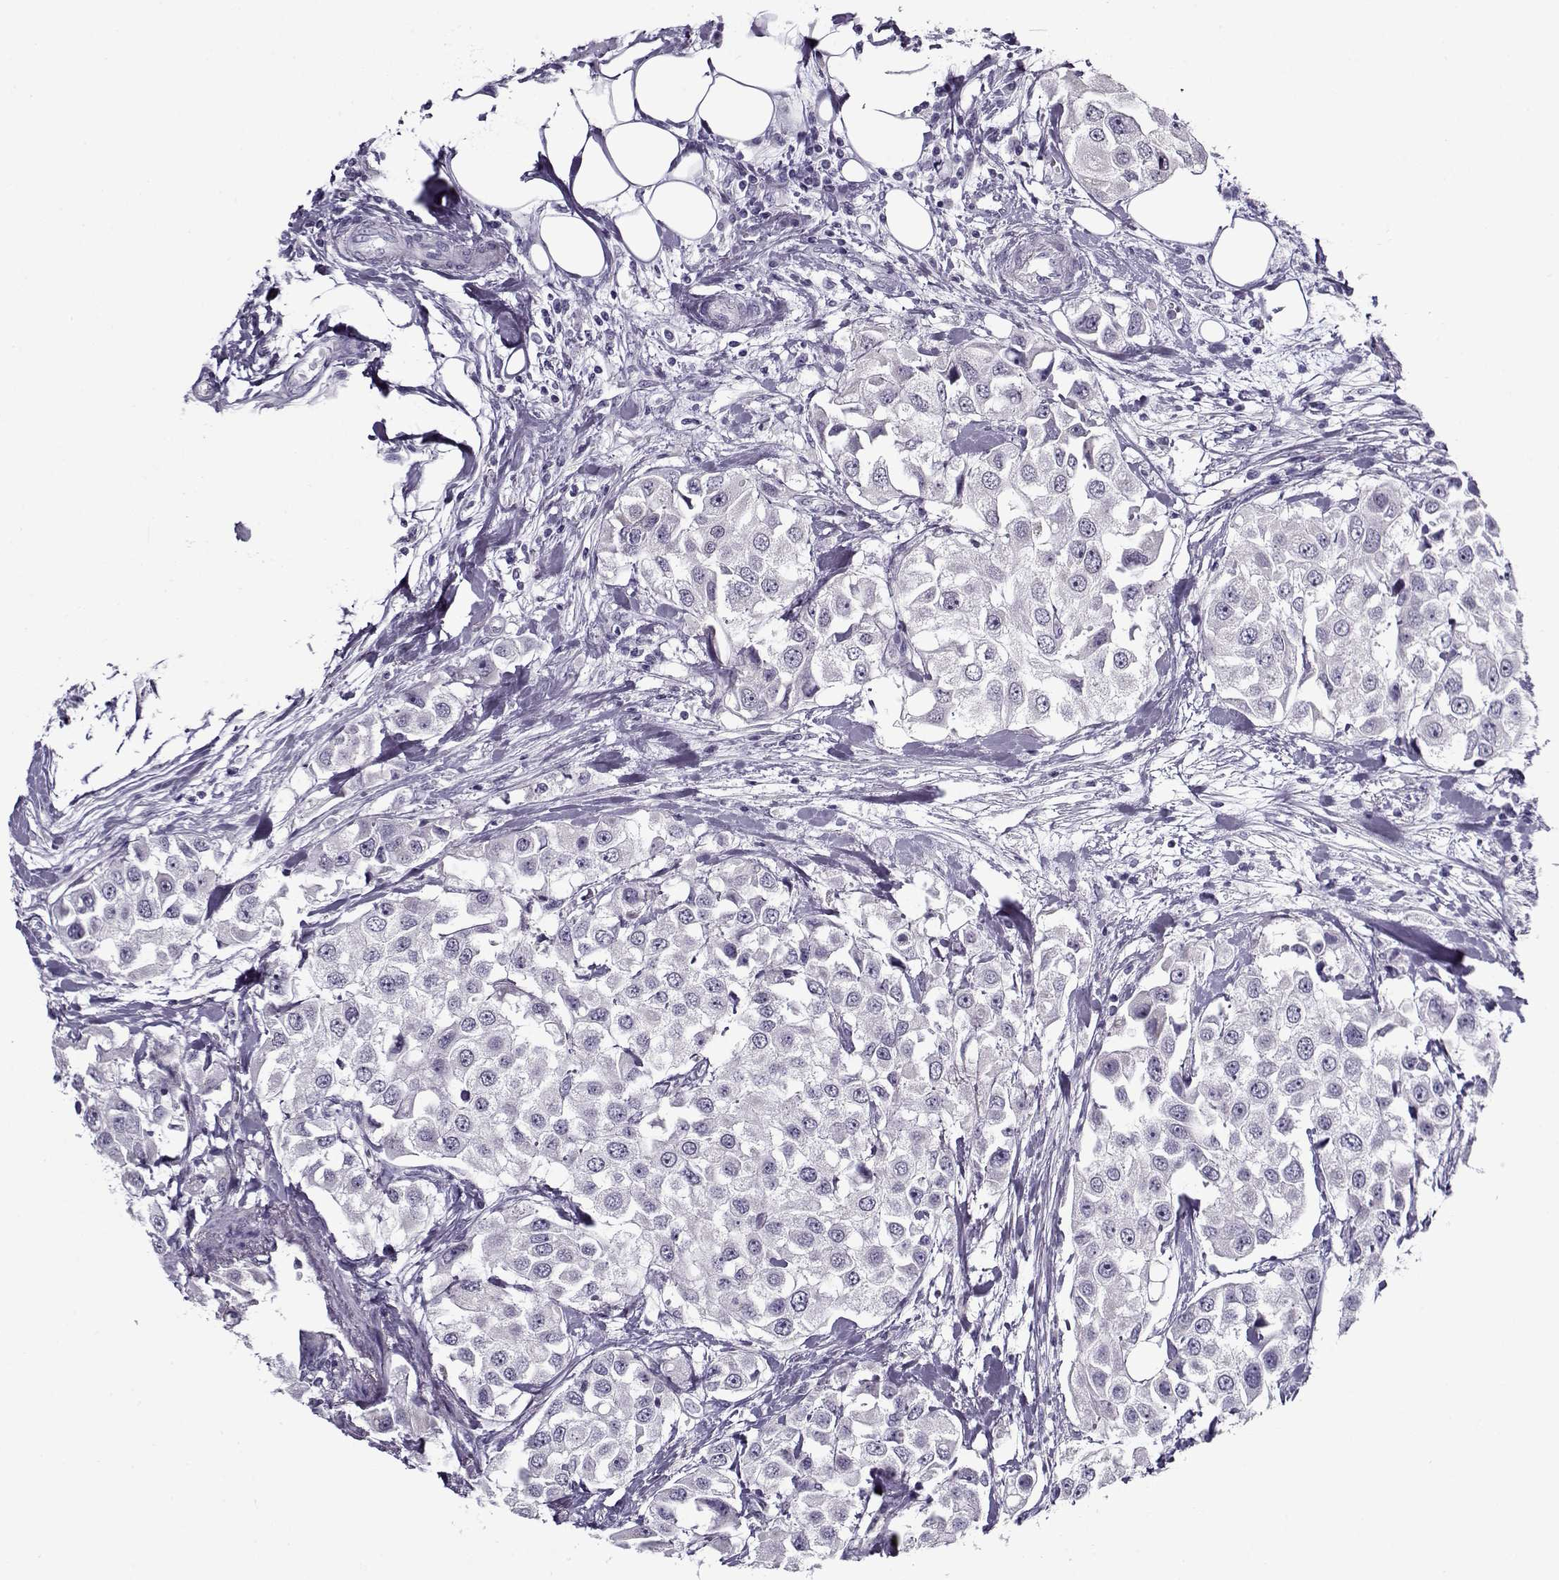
{"staining": {"intensity": "negative", "quantity": "none", "location": "none"}, "tissue": "urothelial cancer", "cell_type": "Tumor cells", "image_type": "cancer", "snomed": [{"axis": "morphology", "description": "Urothelial carcinoma, High grade"}, {"axis": "topography", "description": "Urinary bladder"}], "caption": "IHC of urothelial cancer shows no positivity in tumor cells.", "gene": "GAGE2A", "patient": {"sex": "female", "age": 64}}